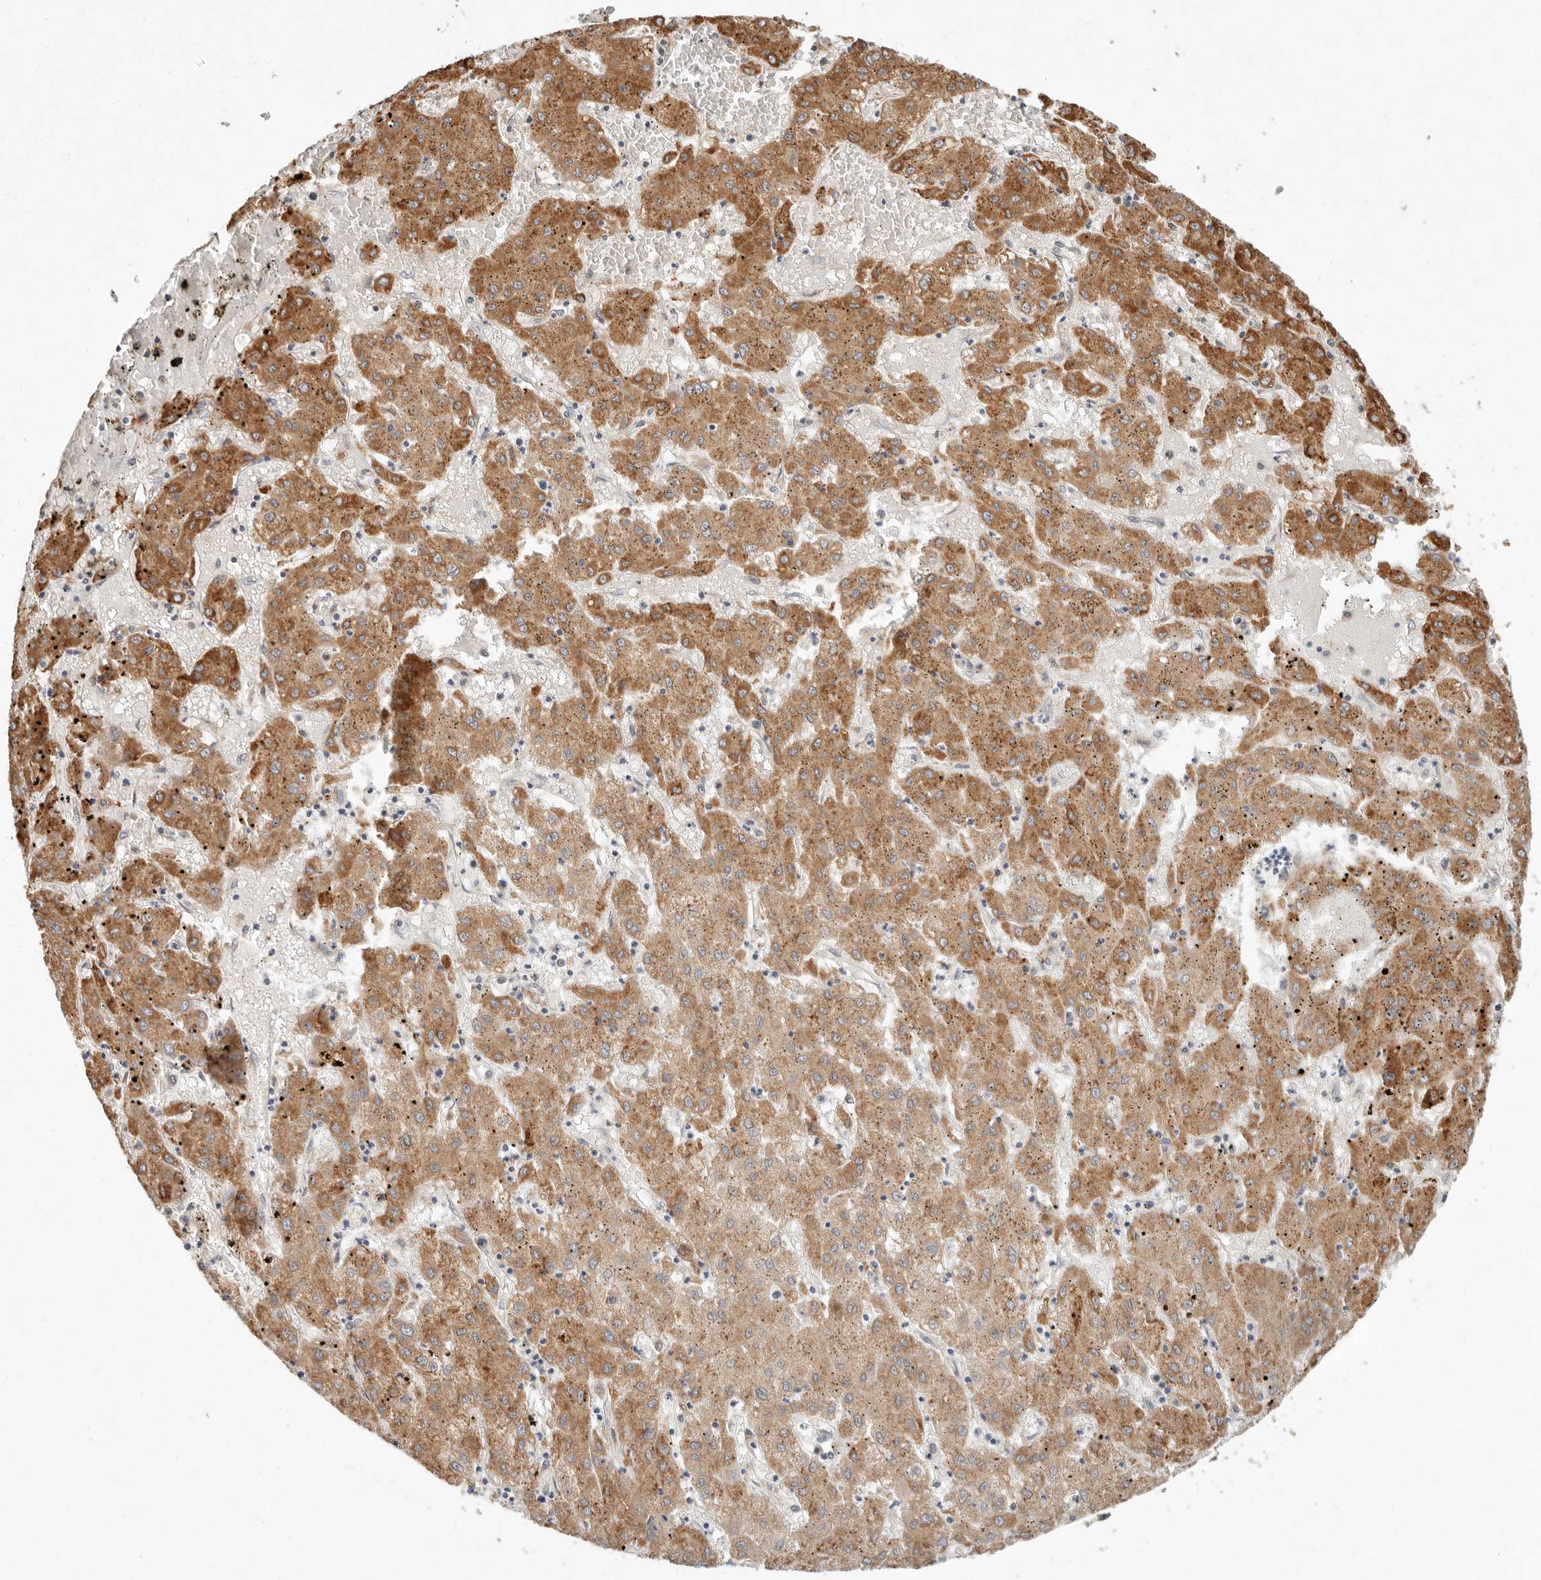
{"staining": {"intensity": "moderate", "quantity": ">75%", "location": "cytoplasmic/membranous"}, "tissue": "liver cancer", "cell_type": "Tumor cells", "image_type": "cancer", "snomed": [{"axis": "morphology", "description": "Carcinoma, Hepatocellular, NOS"}, {"axis": "topography", "description": "Liver"}], "caption": "Immunohistochemical staining of liver cancer (hepatocellular carcinoma) reveals medium levels of moderate cytoplasmic/membranous expression in approximately >75% of tumor cells.", "gene": "ARHGEF10L", "patient": {"sex": "male", "age": 72}}